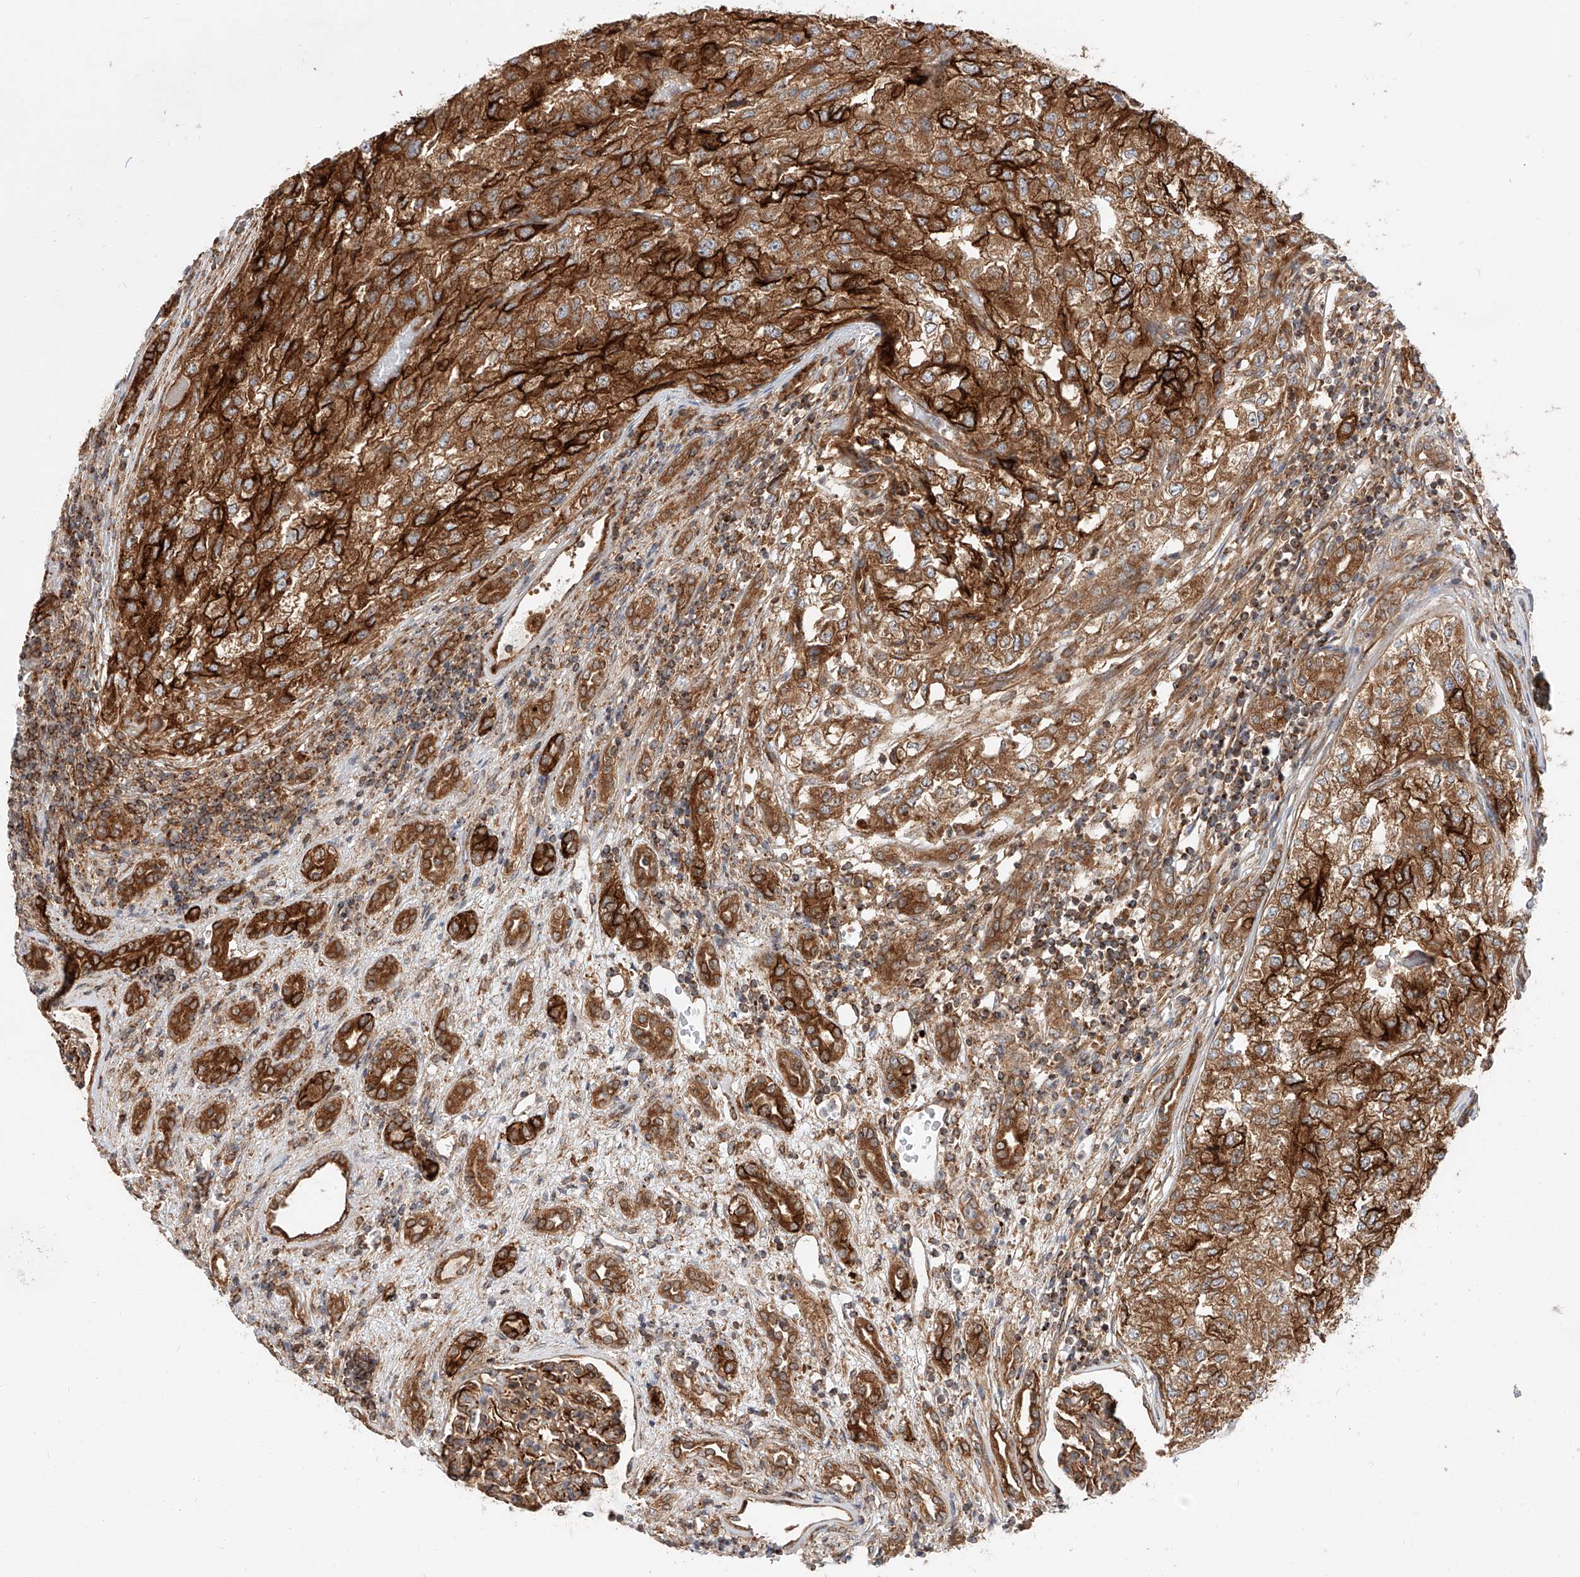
{"staining": {"intensity": "strong", "quantity": ">75%", "location": "cytoplasmic/membranous"}, "tissue": "renal cancer", "cell_type": "Tumor cells", "image_type": "cancer", "snomed": [{"axis": "morphology", "description": "Adenocarcinoma, NOS"}, {"axis": "topography", "description": "Kidney"}], "caption": "Renal cancer (adenocarcinoma) stained with DAB IHC exhibits high levels of strong cytoplasmic/membranous expression in approximately >75% of tumor cells.", "gene": "ISCA2", "patient": {"sex": "female", "age": 54}}